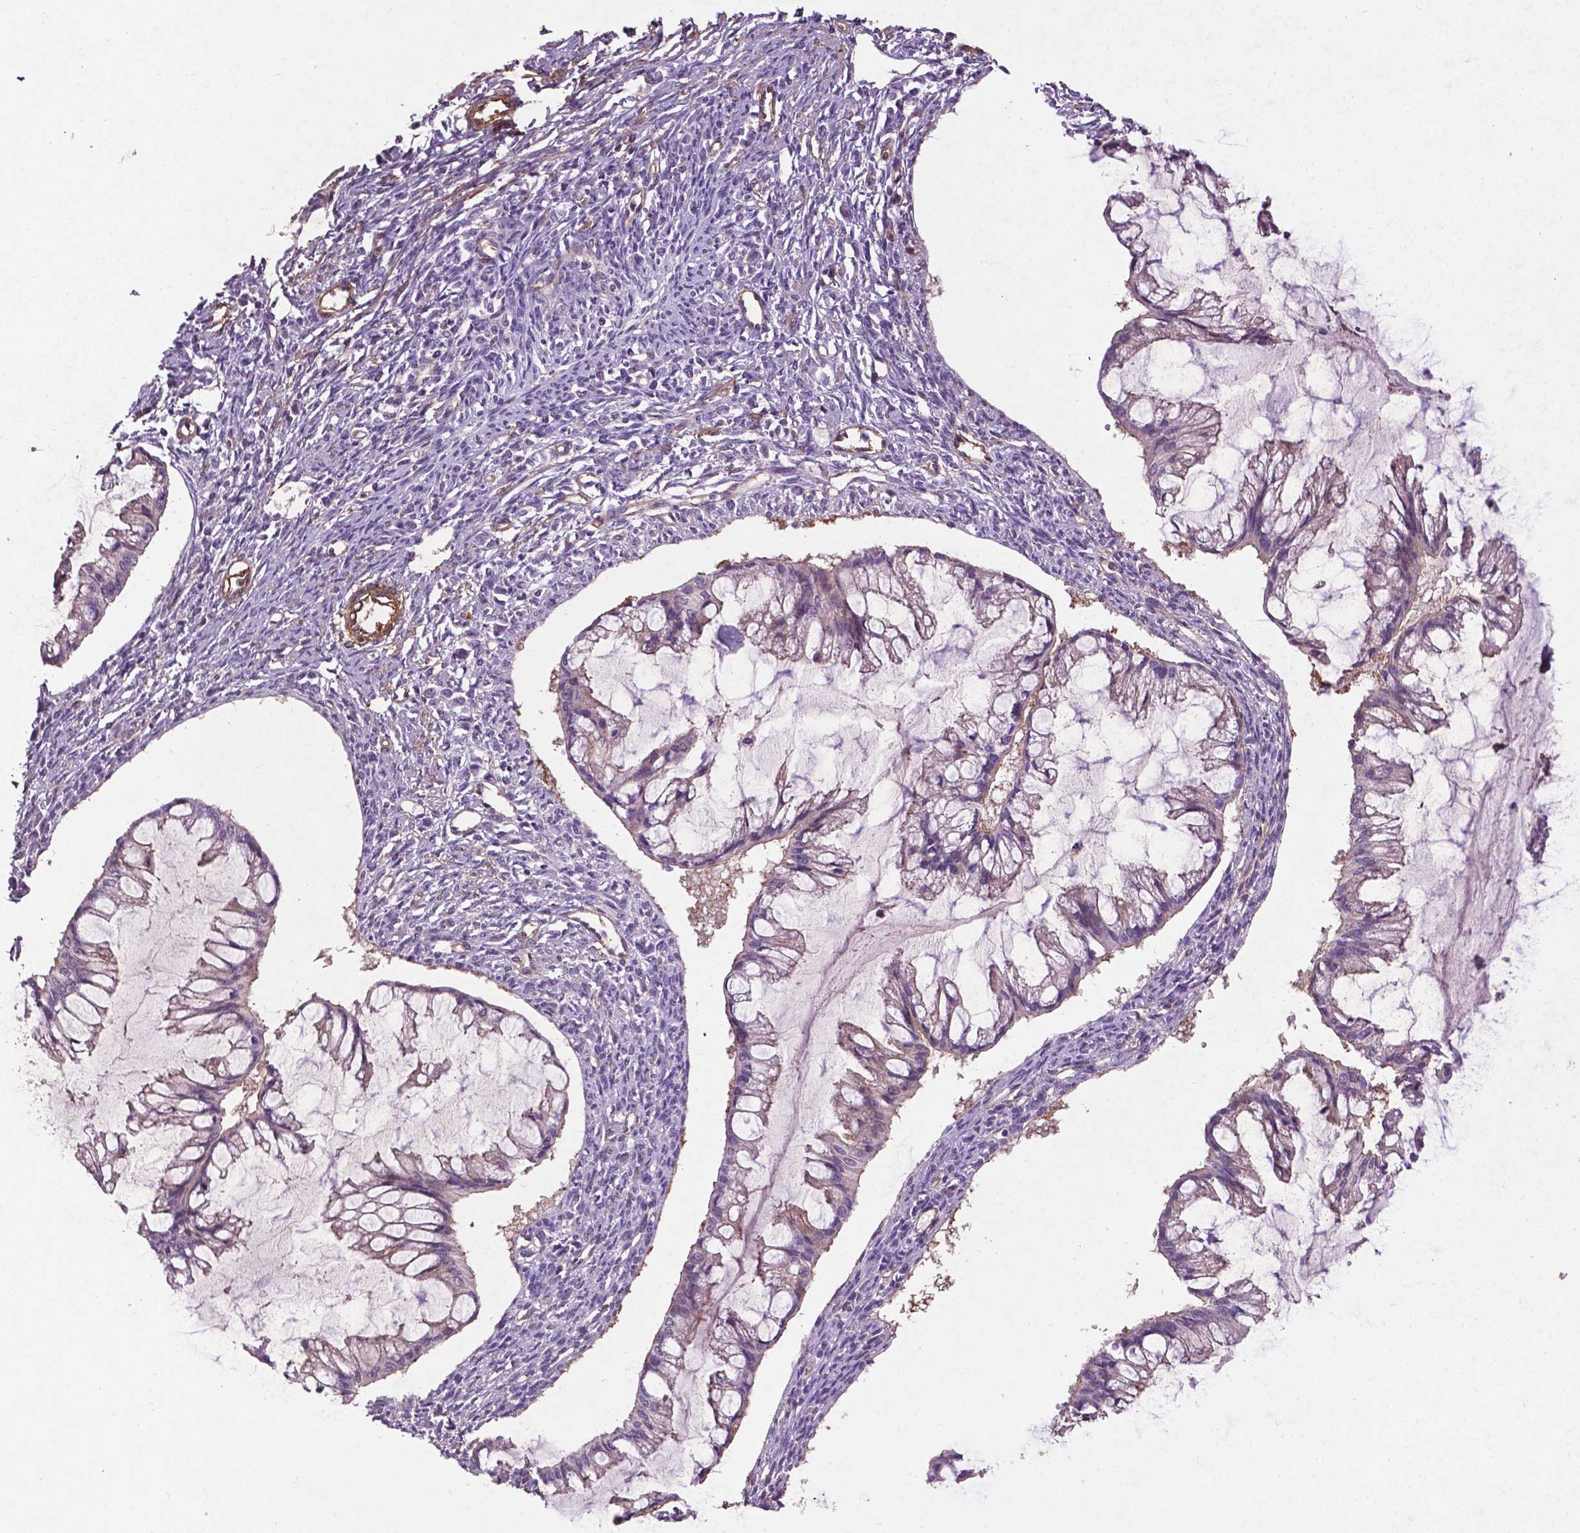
{"staining": {"intensity": "weak", "quantity": "<25%", "location": "cytoplasmic/membranous"}, "tissue": "ovarian cancer", "cell_type": "Tumor cells", "image_type": "cancer", "snomed": [{"axis": "morphology", "description": "Cystadenocarcinoma, mucinous, NOS"}, {"axis": "topography", "description": "Ovary"}], "caption": "Tumor cells are negative for protein expression in human mucinous cystadenocarcinoma (ovarian).", "gene": "RRAS", "patient": {"sex": "female", "age": 73}}